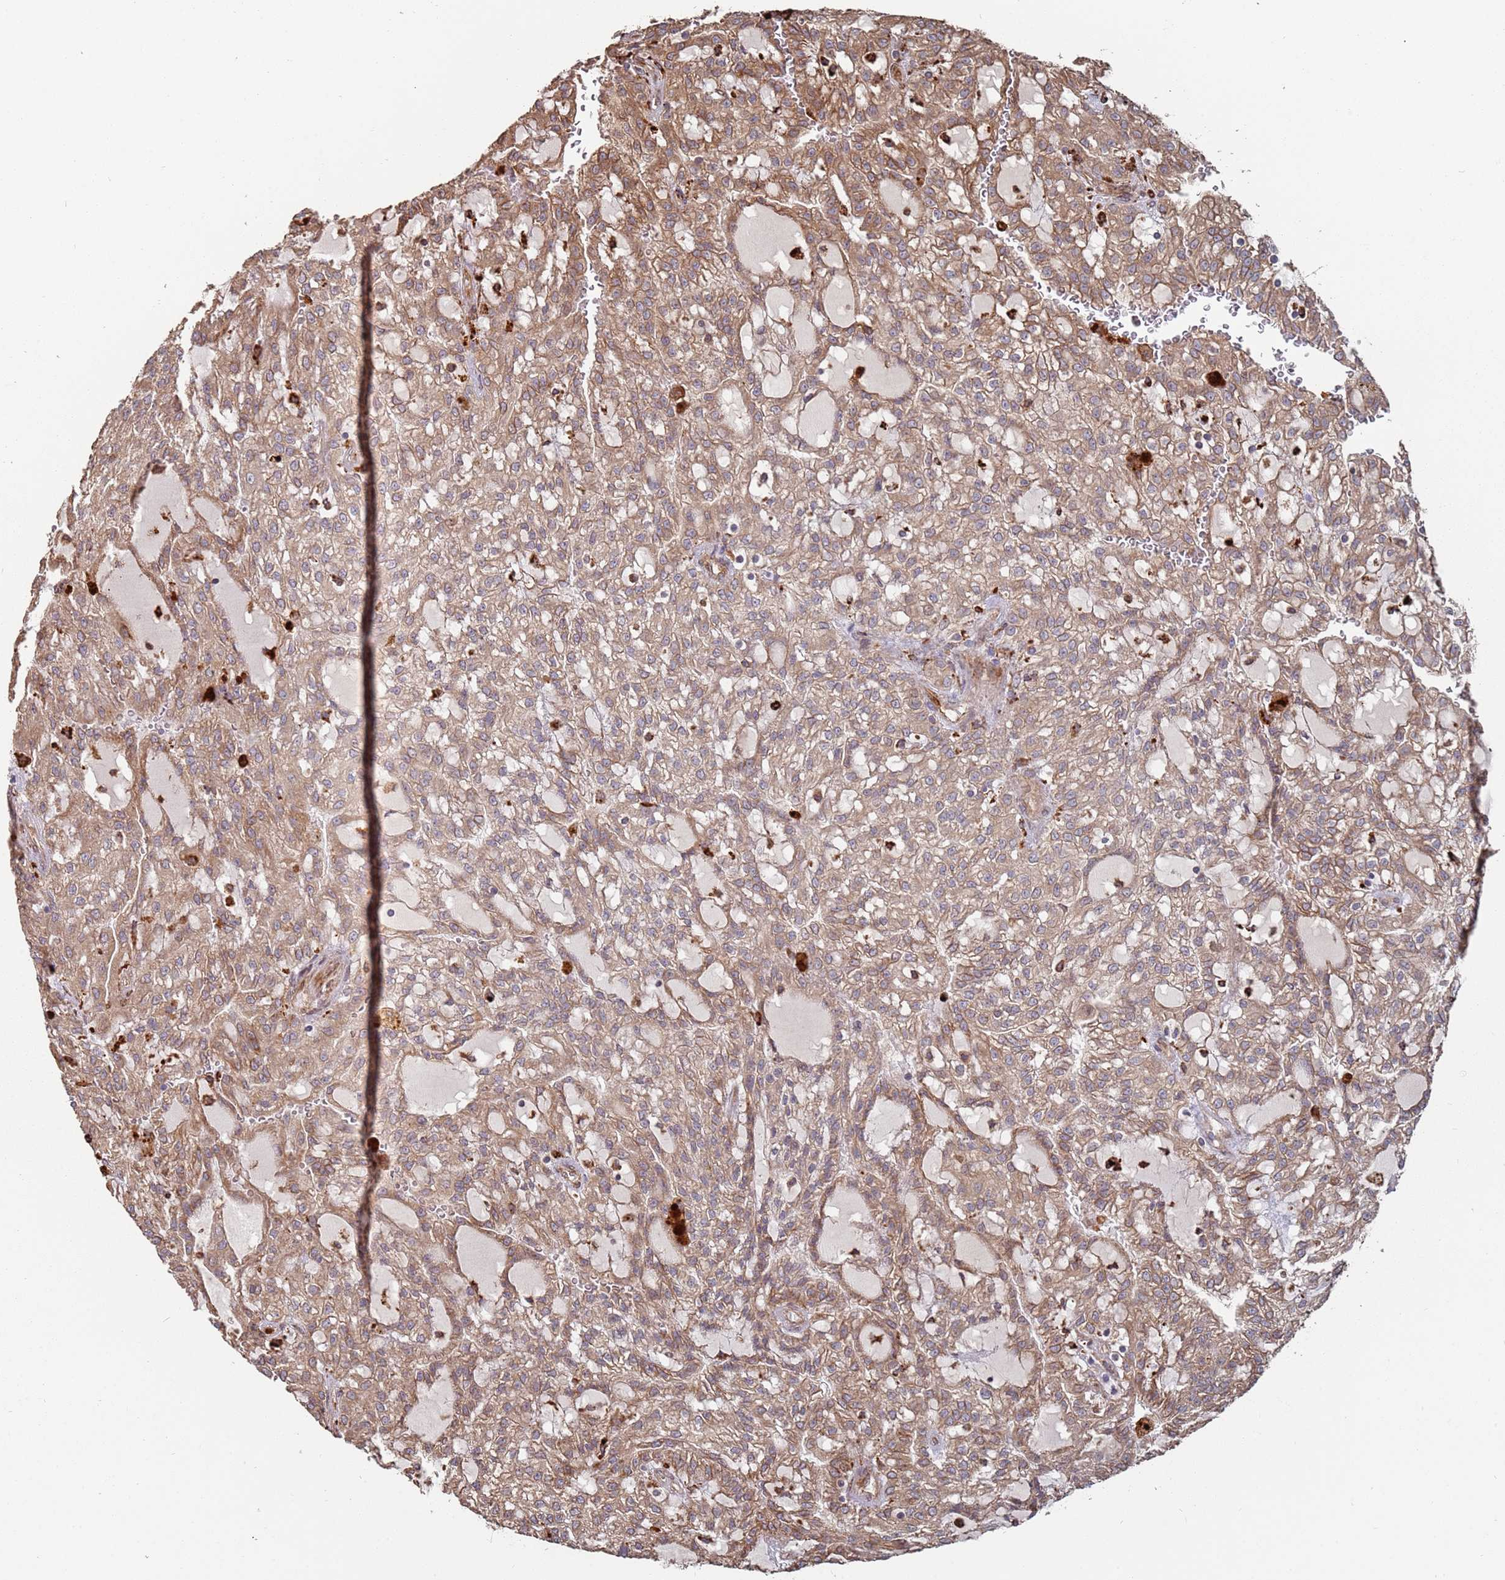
{"staining": {"intensity": "moderate", "quantity": ">75%", "location": "cytoplasmic/membranous"}, "tissue": "renal cancer", "cell_type": "Tumor cells", "image_type": "cancer", "snomed": [{"axis": "morphology", "description": "Adenocarcinoma, NOS"}, {"axis": "topography", "description": "Kidney"}], "caption": "IHC photomicrograph of neoplastic tissue: renal adenocarcinoma stained using IHC exhibits medium levels of moderate protein expression localized specifically in the cytoplasmic/membranous of tumor cells, appearing as a cytoplasmic/membranous brown color.", "gene": "LACC1", "patient": {"sex": "male", "age": 63}}